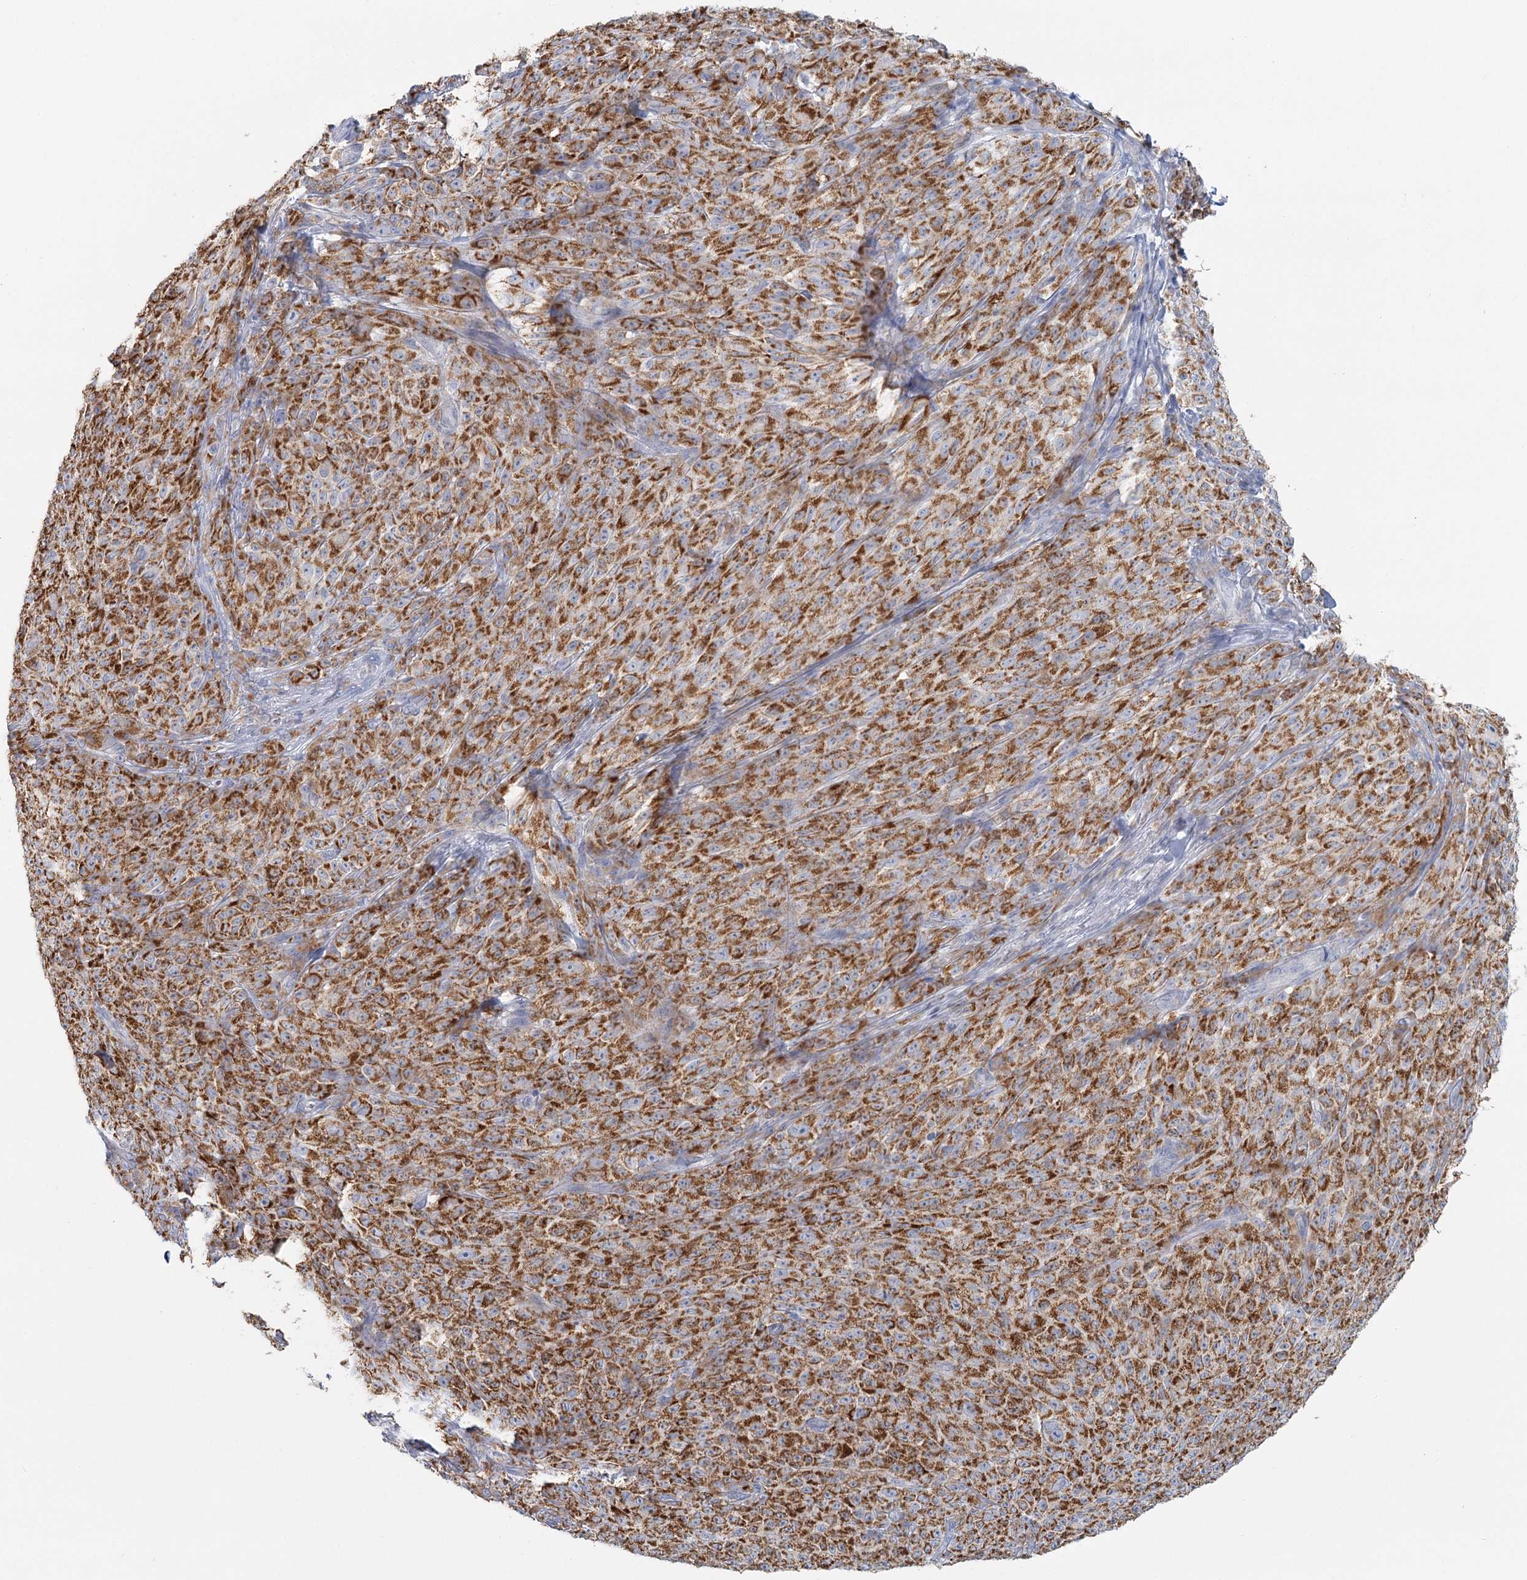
{"staining": {"intensity": "strong", "quantity": ">75%", "location": "cytoplasmic/membranous"}, "tissue": "melanoma", "cell_type": "Tumor cells", "image_type": "cancer", "snomed": [{"axis": "morphology", "description": "Malignant melanoma, NOS"}, {"axis": "topography", "description": "Skin"}], "caption": "Immunohistochemical staining of malignant melanoma exhibits strong cytoplasmic/membranous protein expression in about >75% of tumor cells.", "gene": "BPHL", "patient": {"sex": "female", "age": 82}}